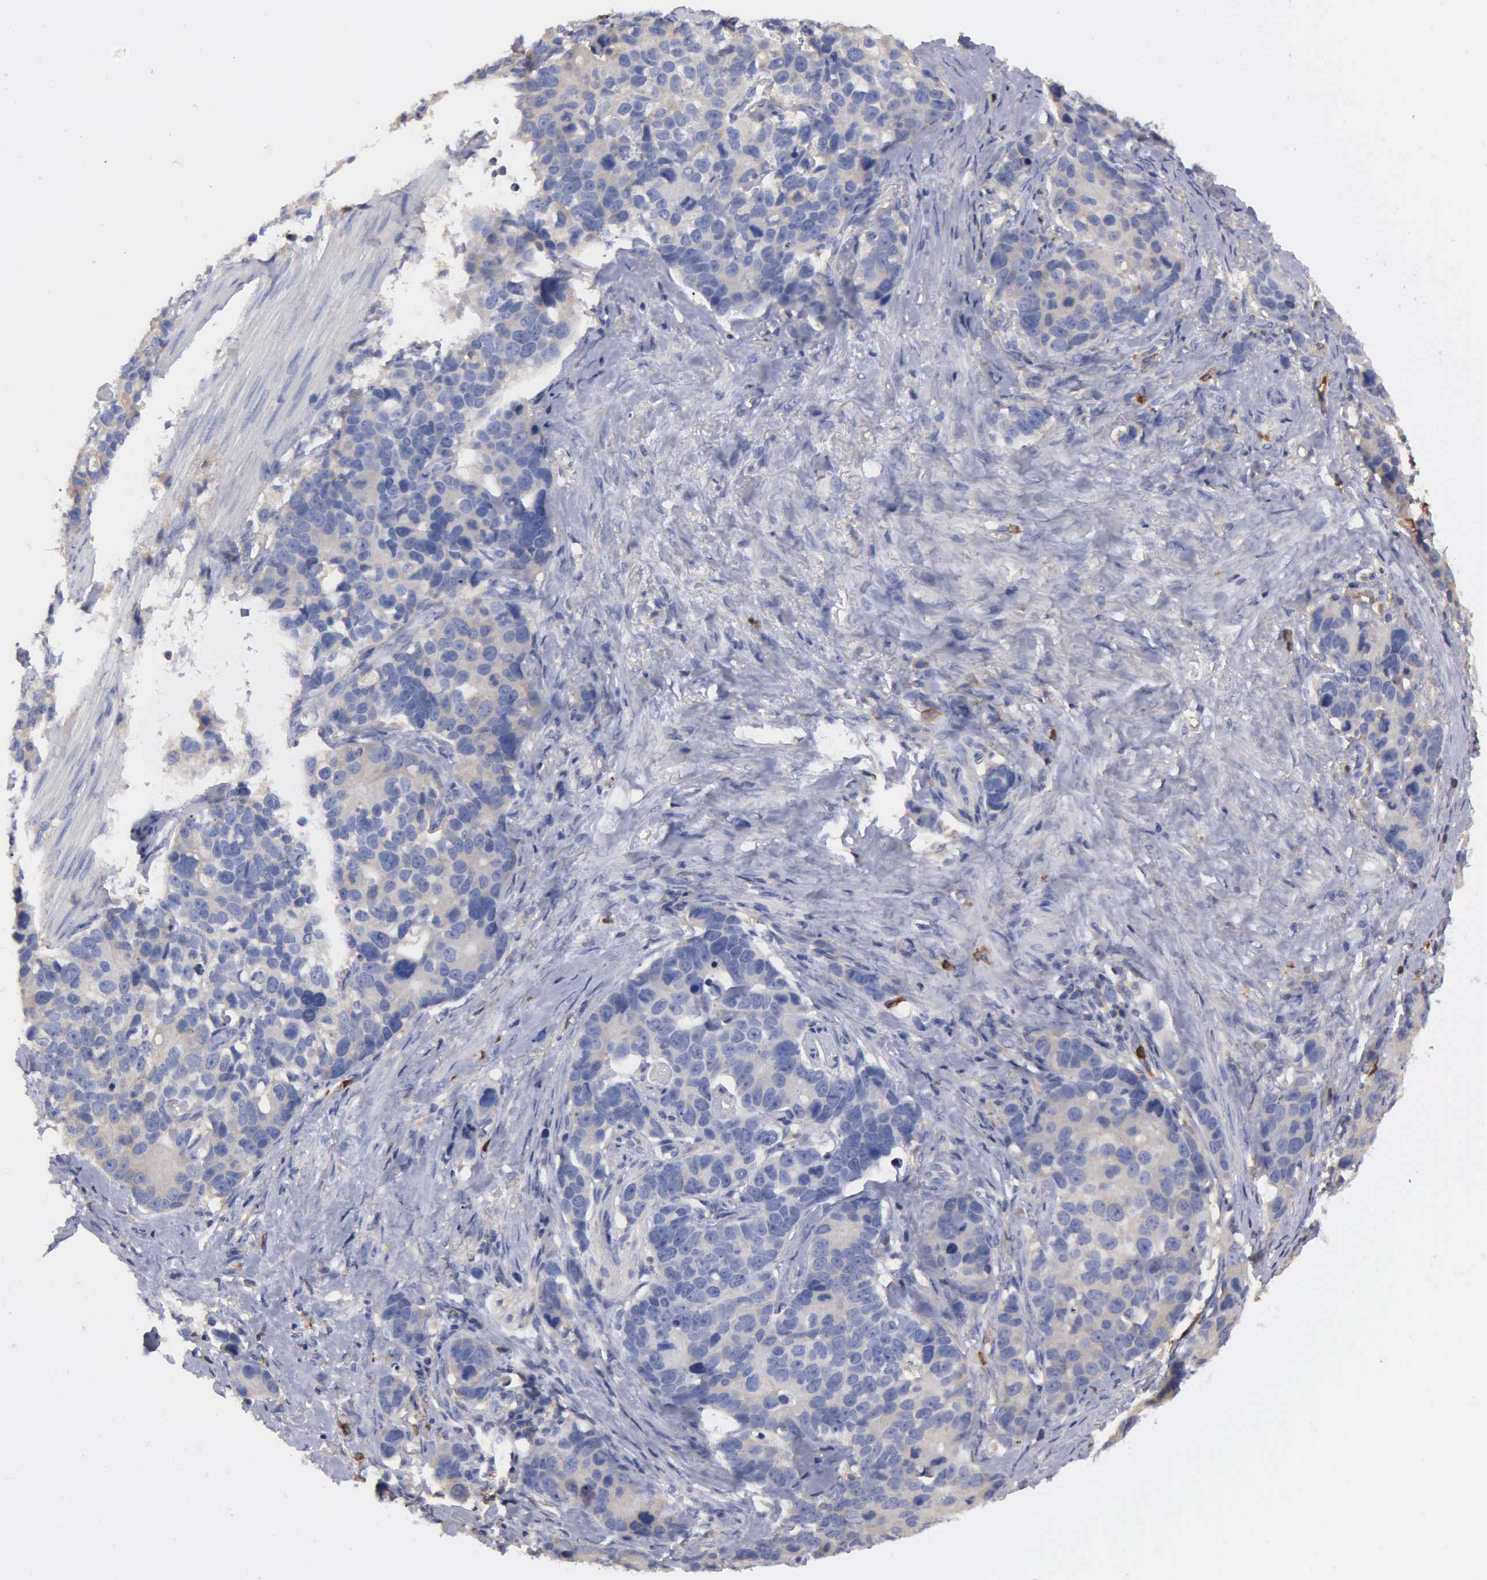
{"staining": {"intensity": "negative", "quantity": "none", "location": "none"}, "tissue": "stomach cancer", "cell_type": "Tumor cells", "image_type": "cancer", "snomed": [{"axis": "morphology", "description": "Adenocarcinoma, NOS"}, {"axis": "topography", "description": "Stomach, upper"}], "caption": "Immunohistochemistry (IHC) photomicrograph of neoplastic tissue: stomach cancer (adenocarcinoma) stained with DAB (3,3'-diaminobenzidine) demonstrates no significant protein positivity in tumor cells. The staining is performed using DAB brown chromogen with nuclei counter-stained in using hematoxylin.", "gene": "G6PD", "patient": {"sex": "male", "age": 71}}